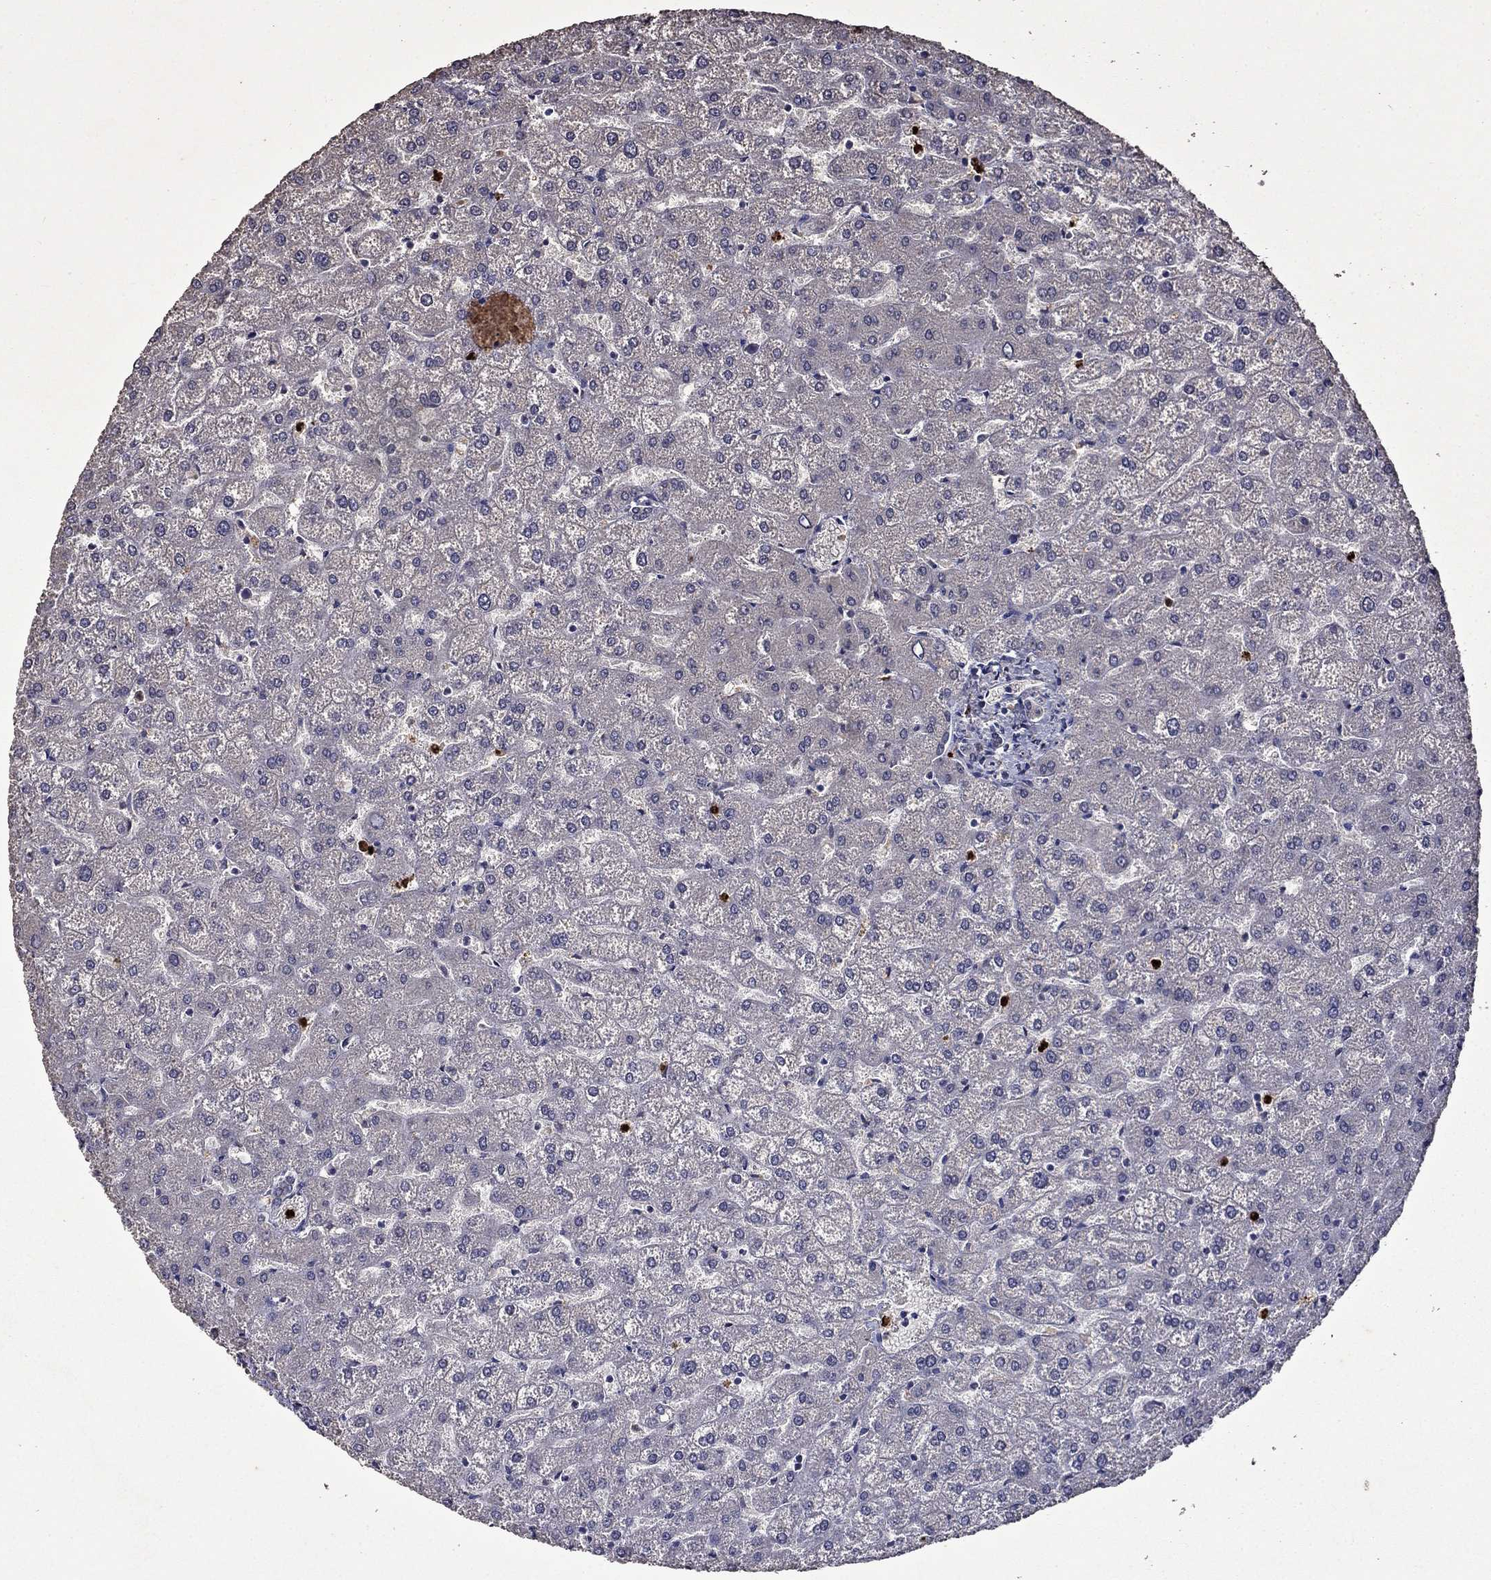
{"staining": {"intensity": "negative", "quantity": "none", "location": "none"}, "tissue": "liver", "cell_type": "Cholangiocytes", "image_type": "normal", "snomed": [{"axis": "morphology", "description": "Normal tissue, NOS"}, {"axis": "topography", "description": "Liver"}], "caption": "A micrograph of liver stained for a protein exhibits no brown staining in cholangiocytes. (Brightfield microscopy of DAB (3,3'-diaminobenzidine) immunohistochemistry at high magnification).", "gene": "IRF5", "patient": {"sex": "female", "age": 32}}